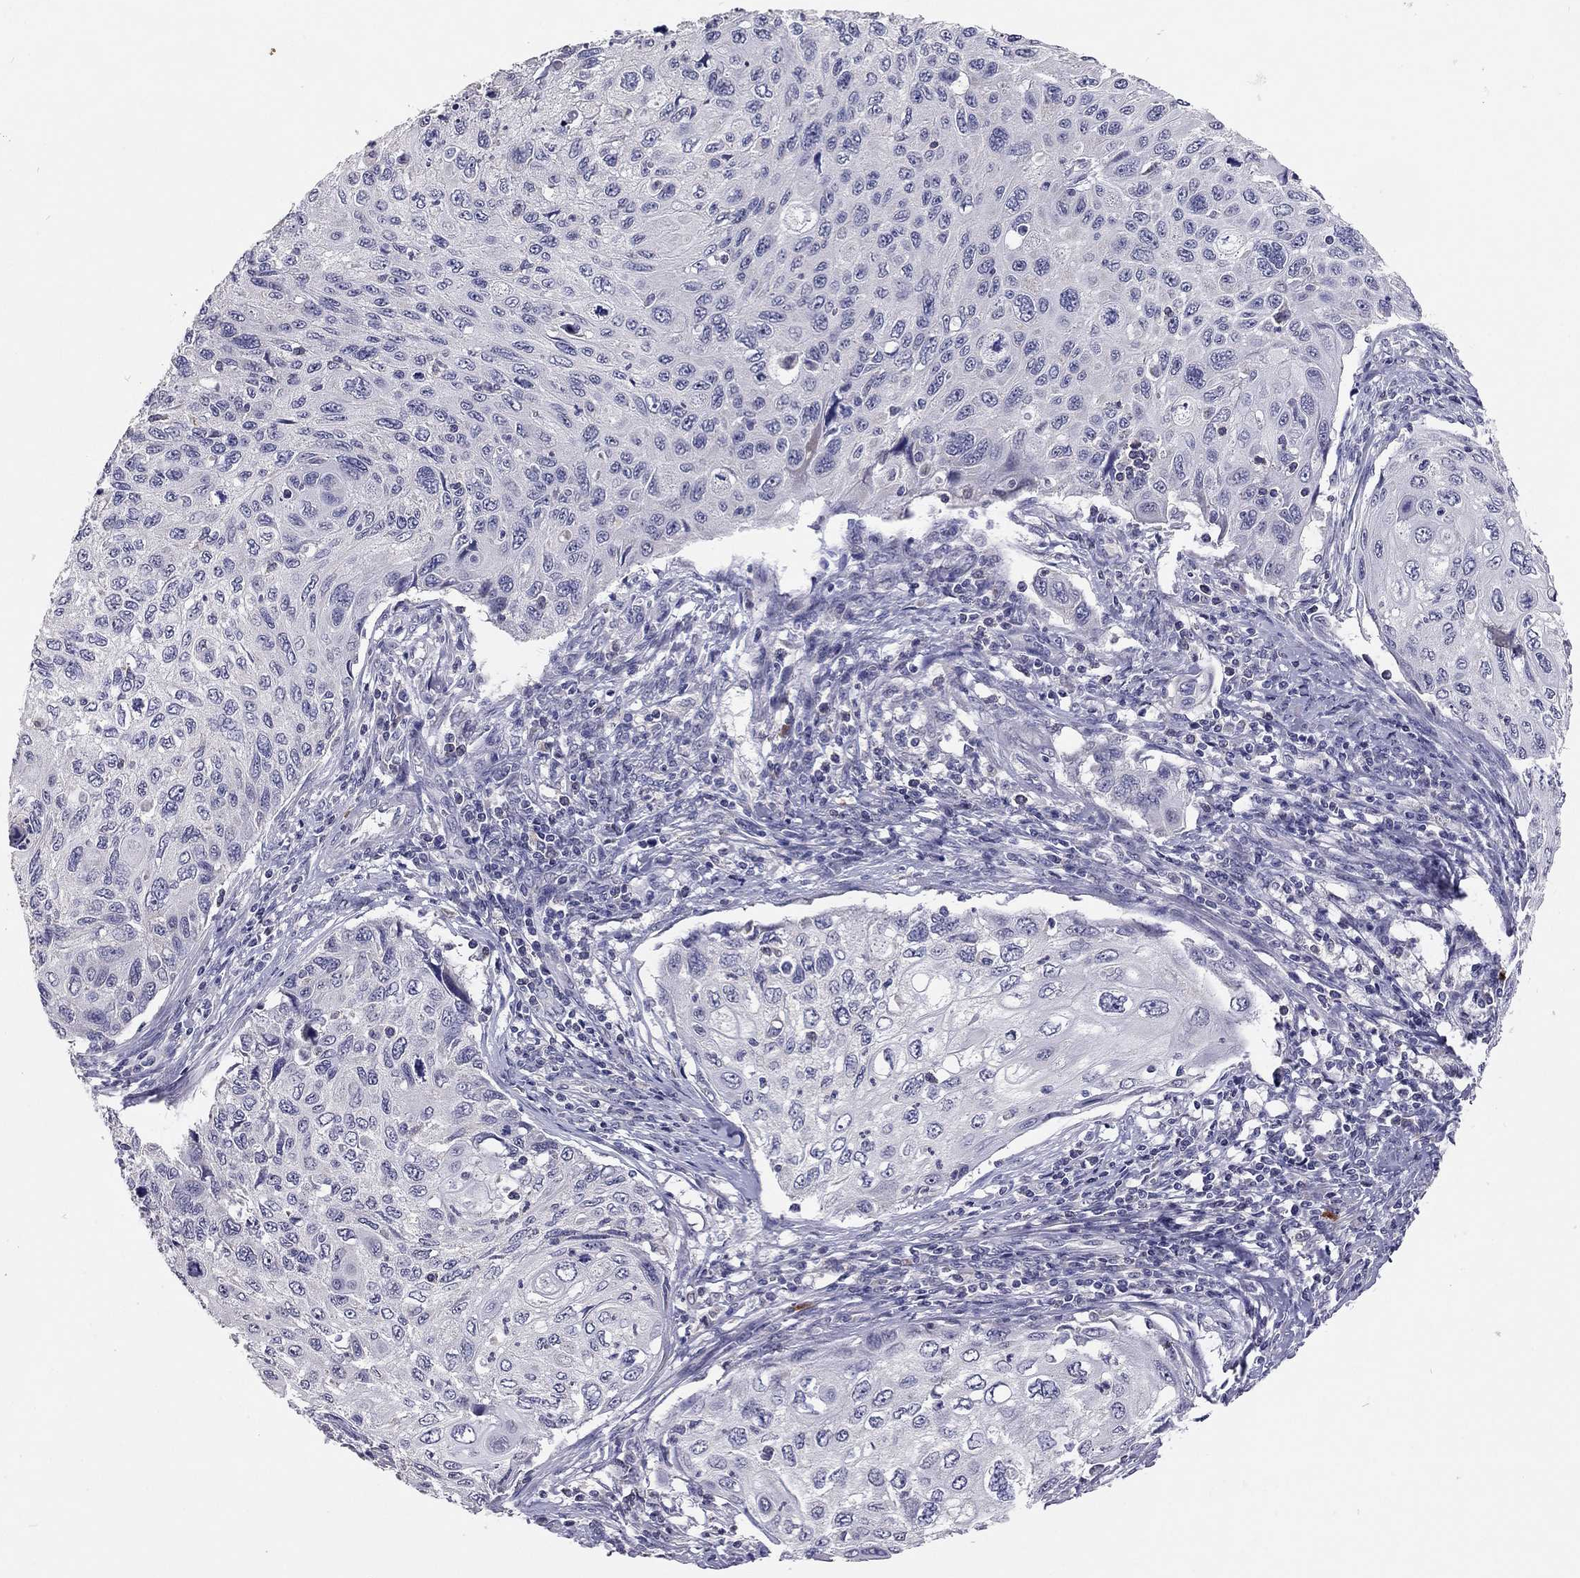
{"staining": {"intensity": "negative", "quantity": "none", "location": "none"}, "tissue": "cervical cancer", "cell_type": "Tumor cells", "image_type": "cancer", "snomed": [{"axis": "morphology", "description": "Squamous cell carcinoma, NOS"}, {"axis": "topography", "description": "Cervix"}], "caption": "Immunohistochemistry photomicrograph of human squamous cell carcinoma (cervical) stained for a protein (brown), which shows no staining in tumor cells. (Brightfield microscopy of DAB immunohistochemistry (IHC) at high magnification).", "gene": "SCARB1", "patient": {"sex": "female", "age": 70}}